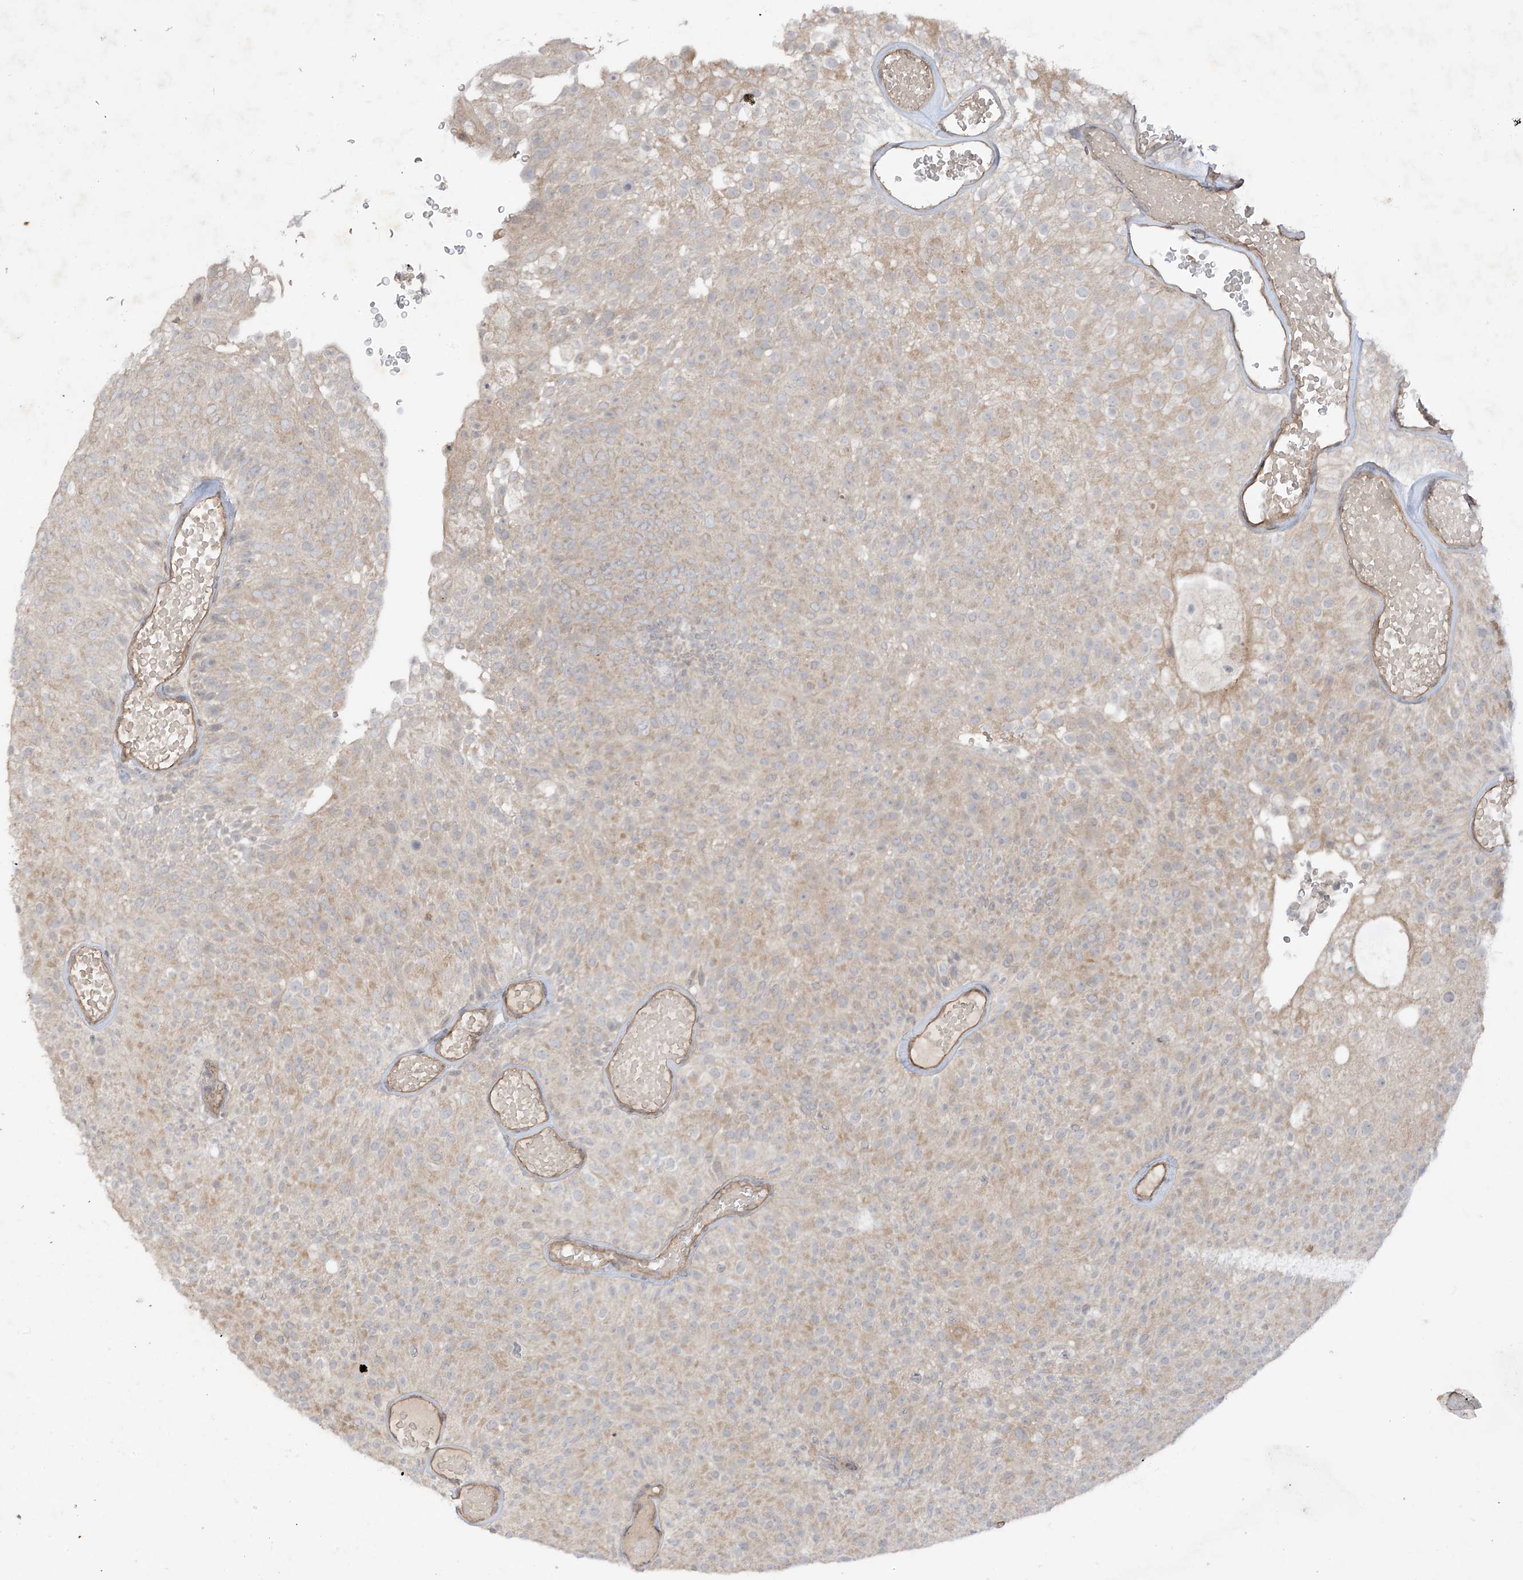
{"staining": {"intensity": "weak", "quantity": "25%-75%", "location": "cytoplasmic/membranous"}, "tissue": "urothelial cancer", "cell_type": "Tumor cells", "image_type": "cancer", "snomed": [{"axis": "morphology", "description": "Urothelial carcinoma, Low grade"}, {"axis": "topography", "description": "Urinary bladder"}], "caption": "Brown immunohistochemical staining in human urothelial cancer demonstrates weak cytoplasmic/membranous positivity in about 25%-75% of tumor cells. (brown staining indicates protein expression, while blue staining denotes nuclei).", "gene": "DGKQ", "patient": {"sex": "male", "age": 78}}